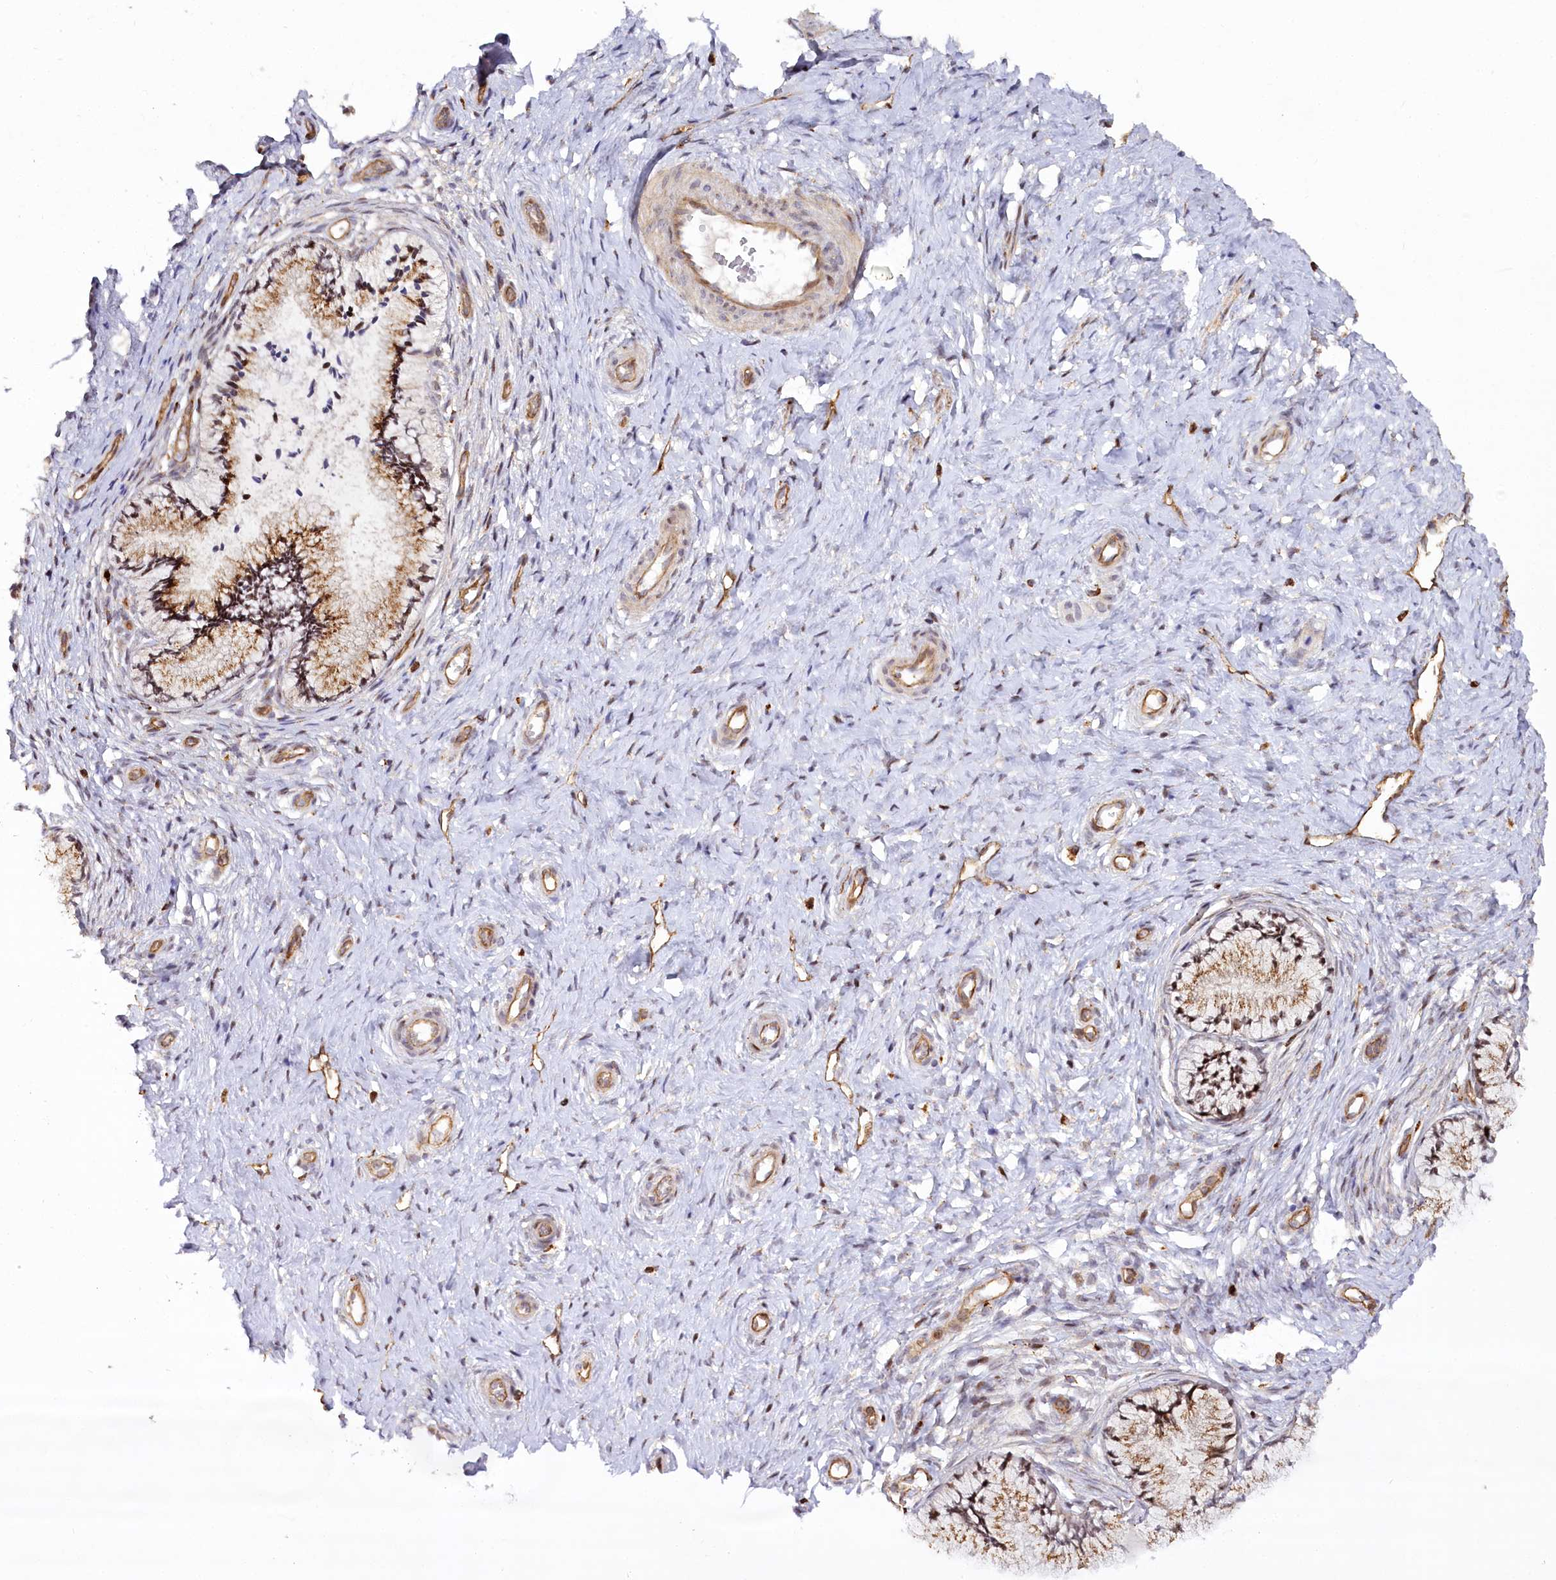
{"staining": {"intensity": "moderate", "quantity": ">75%", "location": "cytoplasmic/membranous"}, "tissue": "cervix", "cell_type": "Glandular cells", "image_type": "normal", "snomed": [{"axis": "morphology", "description": "Normal tissue, NOS"}, {"axis": "topography", "description": "Cervix"}], "caption": "Immunohistochemistry histopathology image of benign cervix: cervix stained using IHC reveals medium levels of moderate protein expression localized specifically in the cytoplasmic/membranous of glandular cells, appearing as a cytoplasmic/membranous brown color.", "gene": "COPG1", "patient": {"sex": "female", "age": 36}}